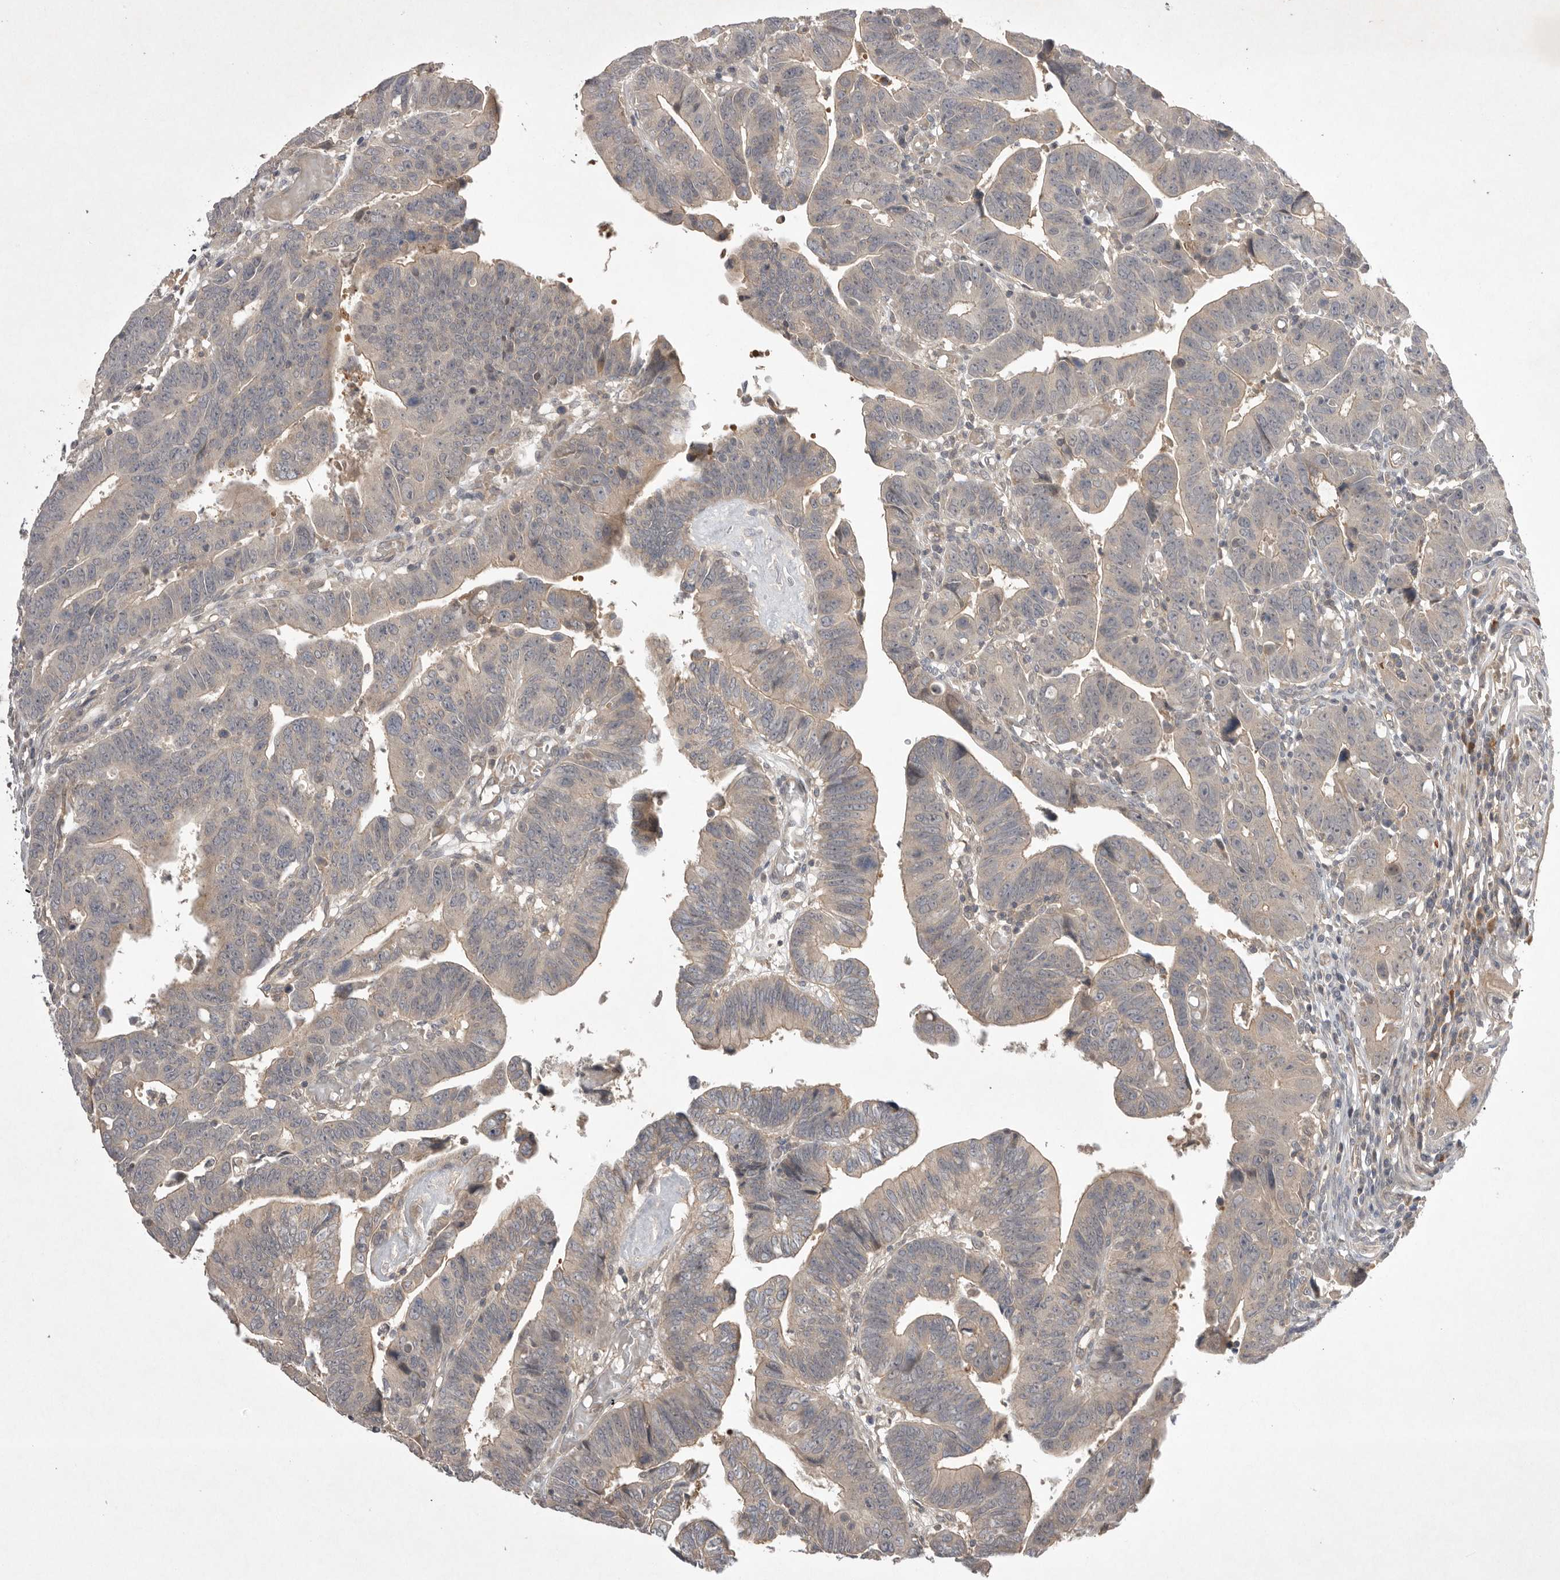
{"staining": {"intensity": "weak", "quantity": "<25%", "location": "cytoplasmic/membranous"}, "tissue": "colorectal cancer", "cell_type": "Tumor cells", "image_type": "cancer", "snomed": [{"axis": "morphology", "description": "Adenocarcinoma, NOS"}, {"axis": "topography", "description": "Rectum"}], "caption": "The photomicrograph demonstrates no staining of tumor cells in colorectal cancer.", "gene": "NRCAM", "patient": {"sex": "female", "age": 65}}